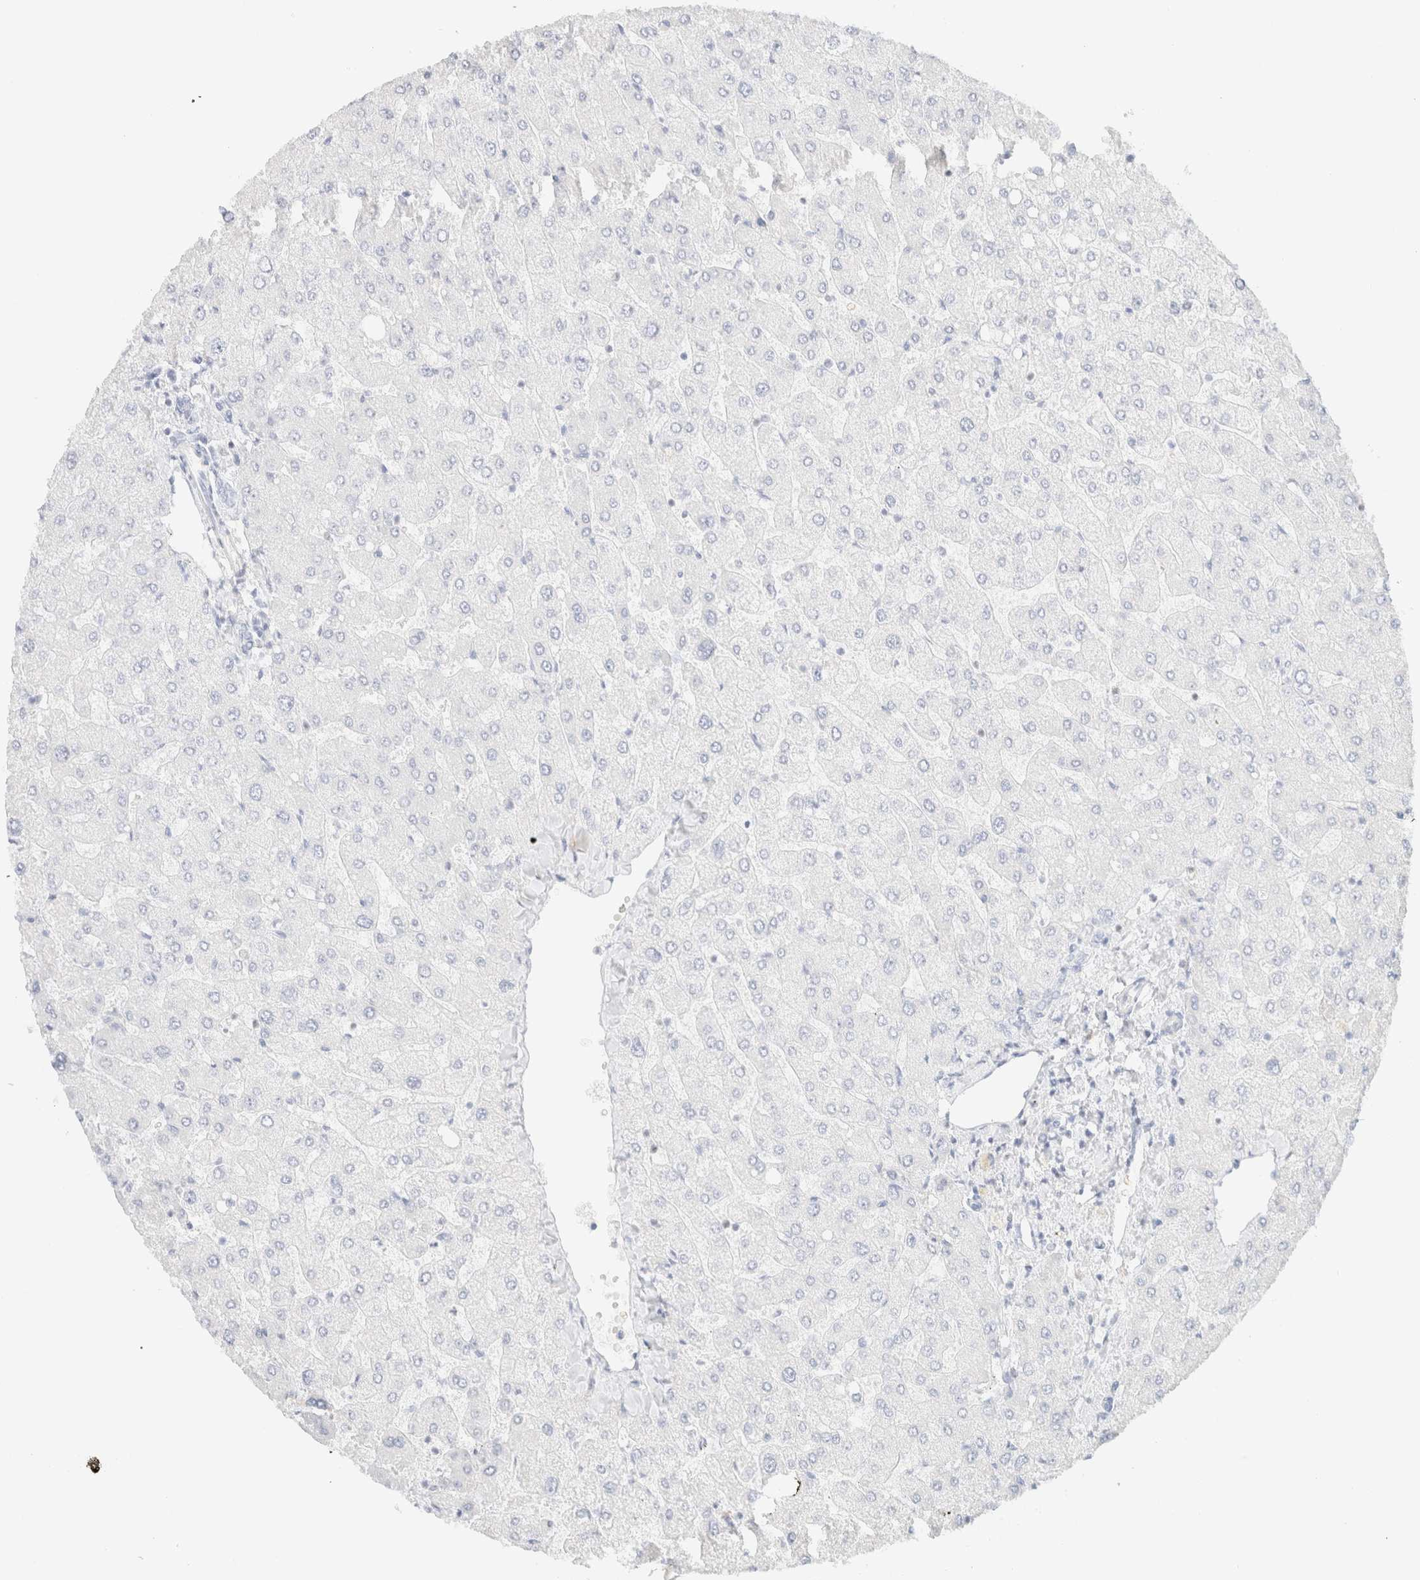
{"staining": {"intensity": "negative", "quantity": "none", "location": "none"}, "tissue": "liver", "cell_type": "Cholangiocytes", "image_type": "normal", "snomed": [{"axis": "morphology", "description": "Normal tissue, NOS"}, {"axis": "topography", "description": "Liver"}], "caption": "Liver stained for a protein using immunohistochemistry (IHC) shows no expression cholangiocytes.", "gene": "IKZF3", "patient": {"sex": "male", "age": 55}}